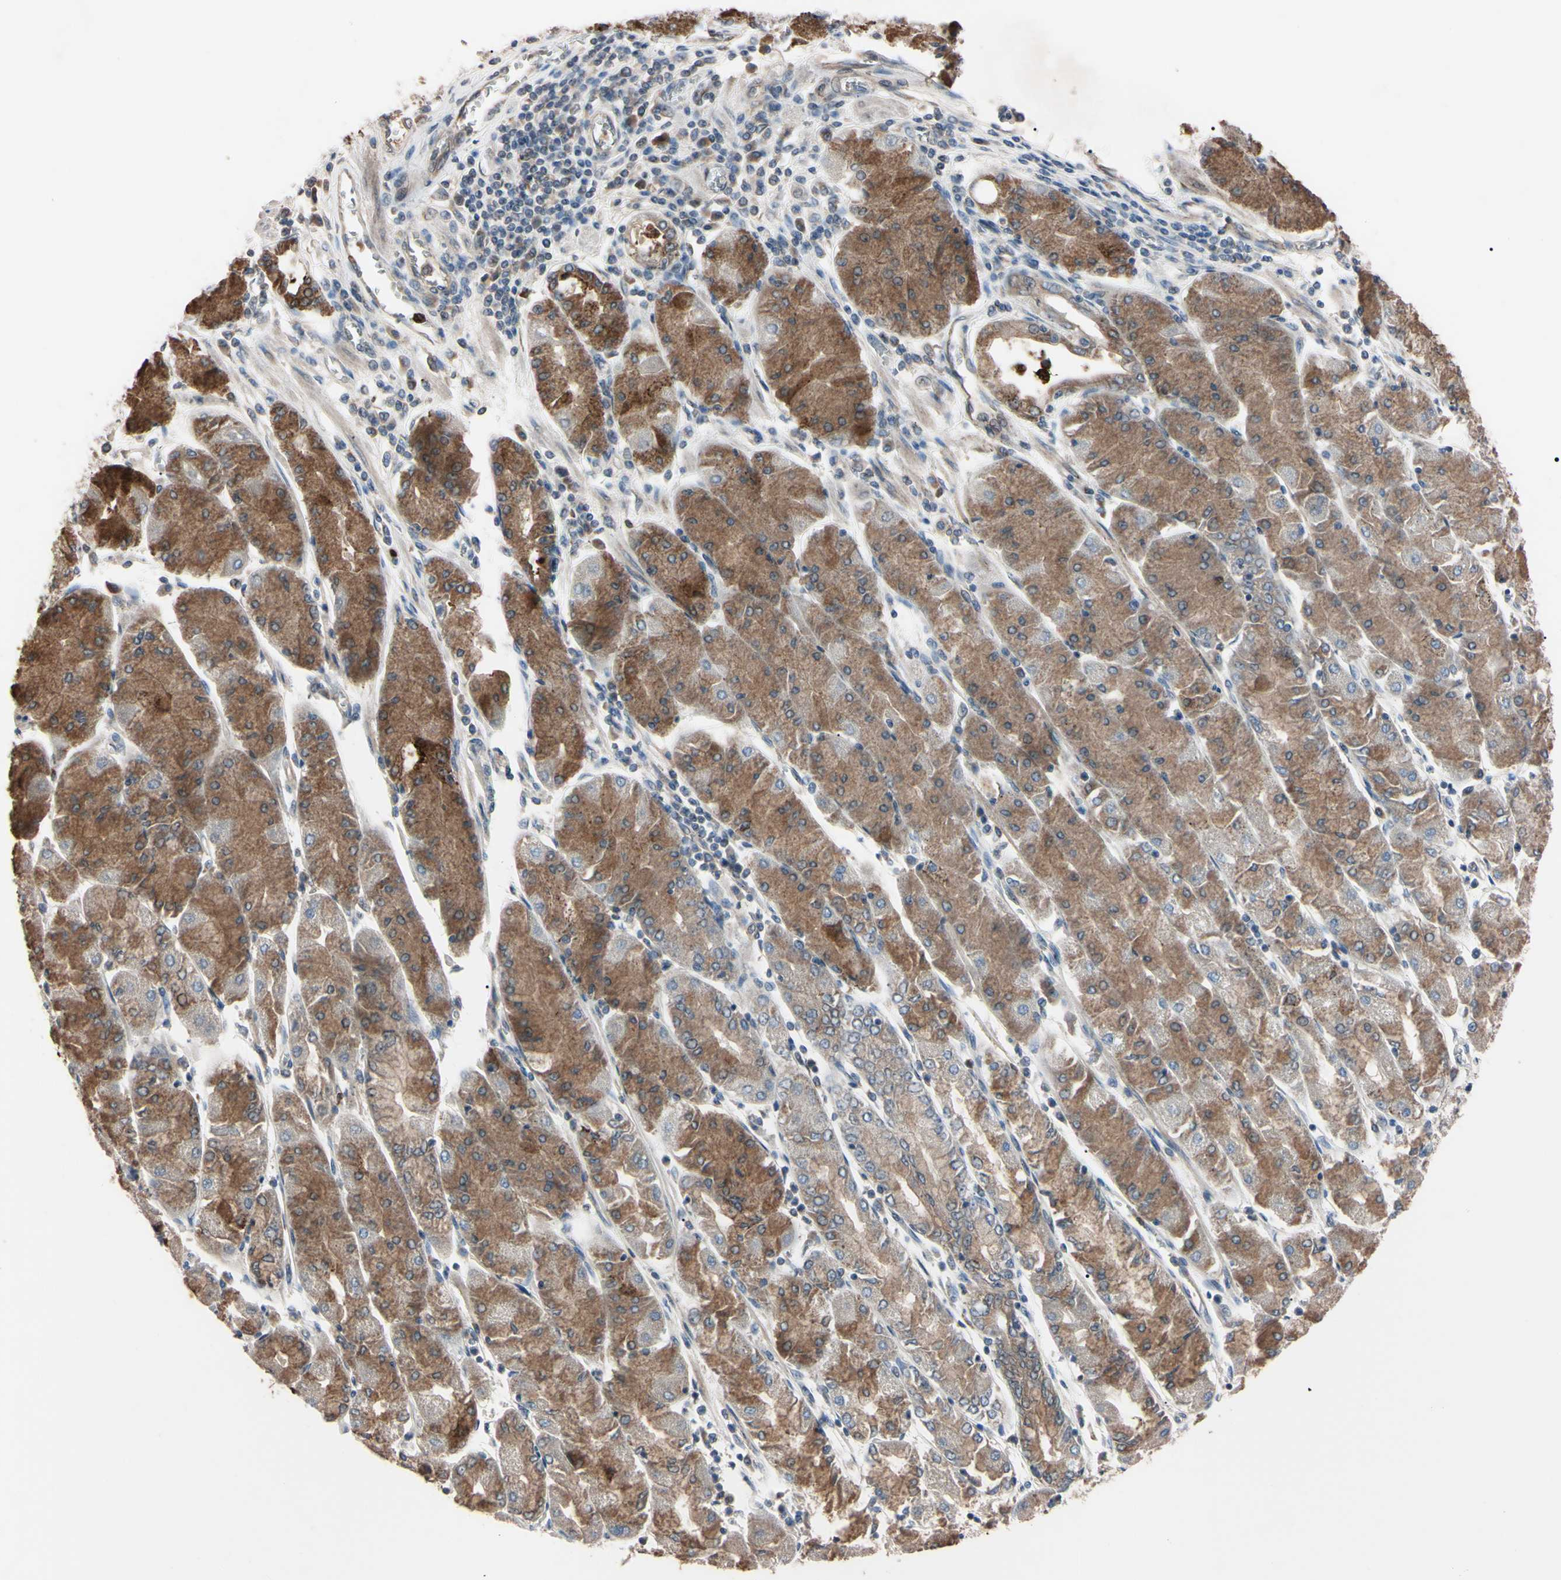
{"staining": {"intensity": "moderate", "quantity": ">75%", "location": "cytoplasmic/membranous"}, "tissue": "stomach cancer", "cell_type": "Tumor cells", "image_type": "cancer", "snomed": [{"axis": "morphology", "description": "Normal tissue, NOS"}, {"axis": "morphology", "description": "Adenocarcinoma, NOS"}, {"axis": "topography", "description": "Stomach, upper"}, {"axis": "topography", "description": "Stomach"}], "caption": "Immunohistochemistry photomicrograph of stomach cancer stained for a protein (brown), which exhibits medium levels of moderate cytoplasmic/membranous staining in about >75% of tumor cells.", "gene": "TRAF5", "patient": {"sex": "male", "age": 59}}